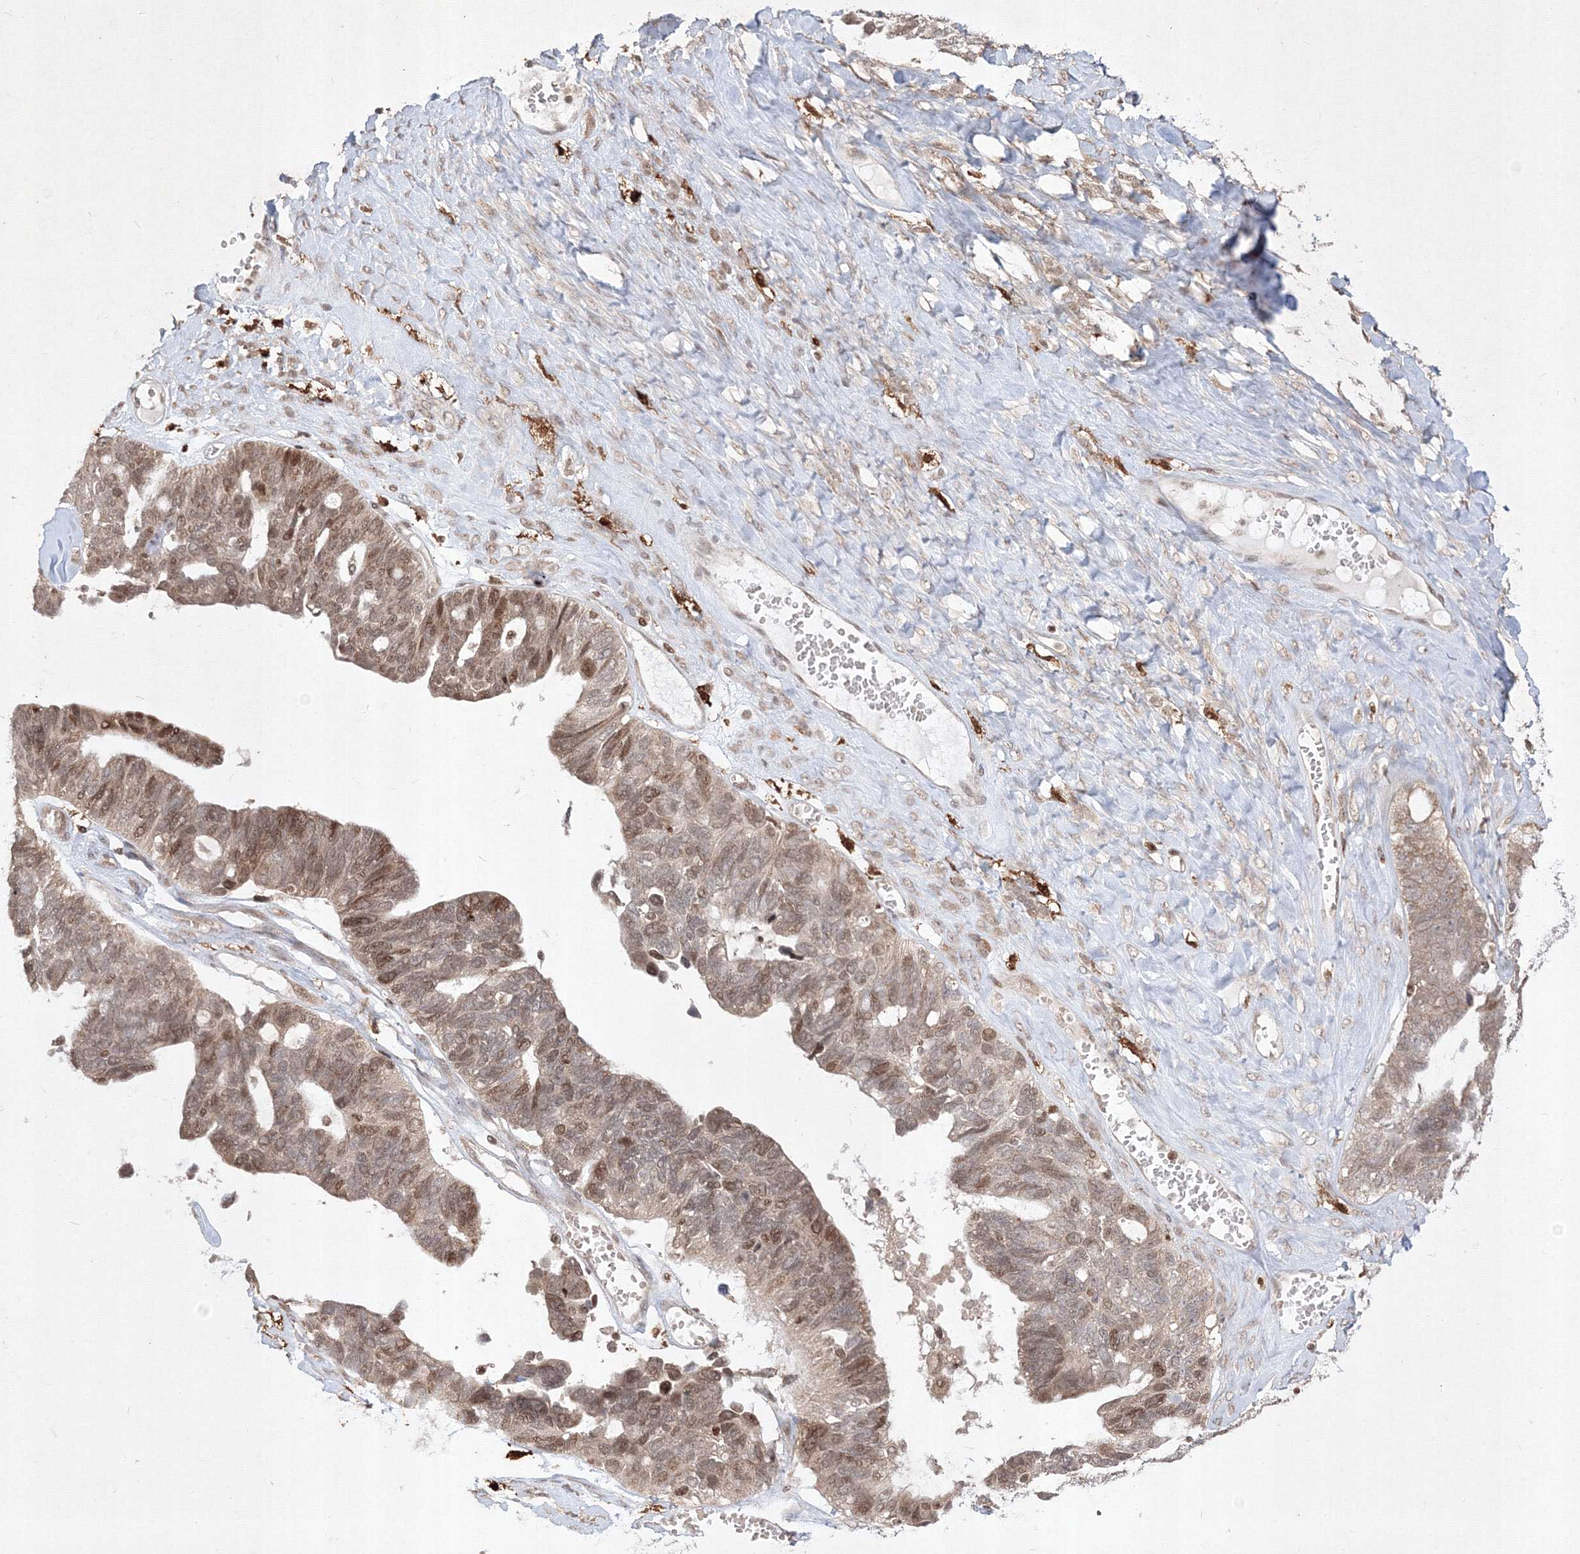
{"staining": {"intensity": "moderate", "quantity": ">75%", "location": "cytoplasmic/membranous,nuclear"}, "tissue": "ovarian cancer", "cell_type": "Tumor cells", "image_type": "cancer", "snomed": [{"axis": "morphology", "description": "Cystadenocarcinoma, serous, NOS"}, {"axis": "topography", "description": "Ovary"}], "caption": "This image displays IHC staining of human ovarian serous cystadenocarcinoma, with medium moderate cytoplasmic/membranous and nuclear expression in about >75% of tumor cells.", "gene": "TAB1", "patient": {"sex": "female", "age": 79}}